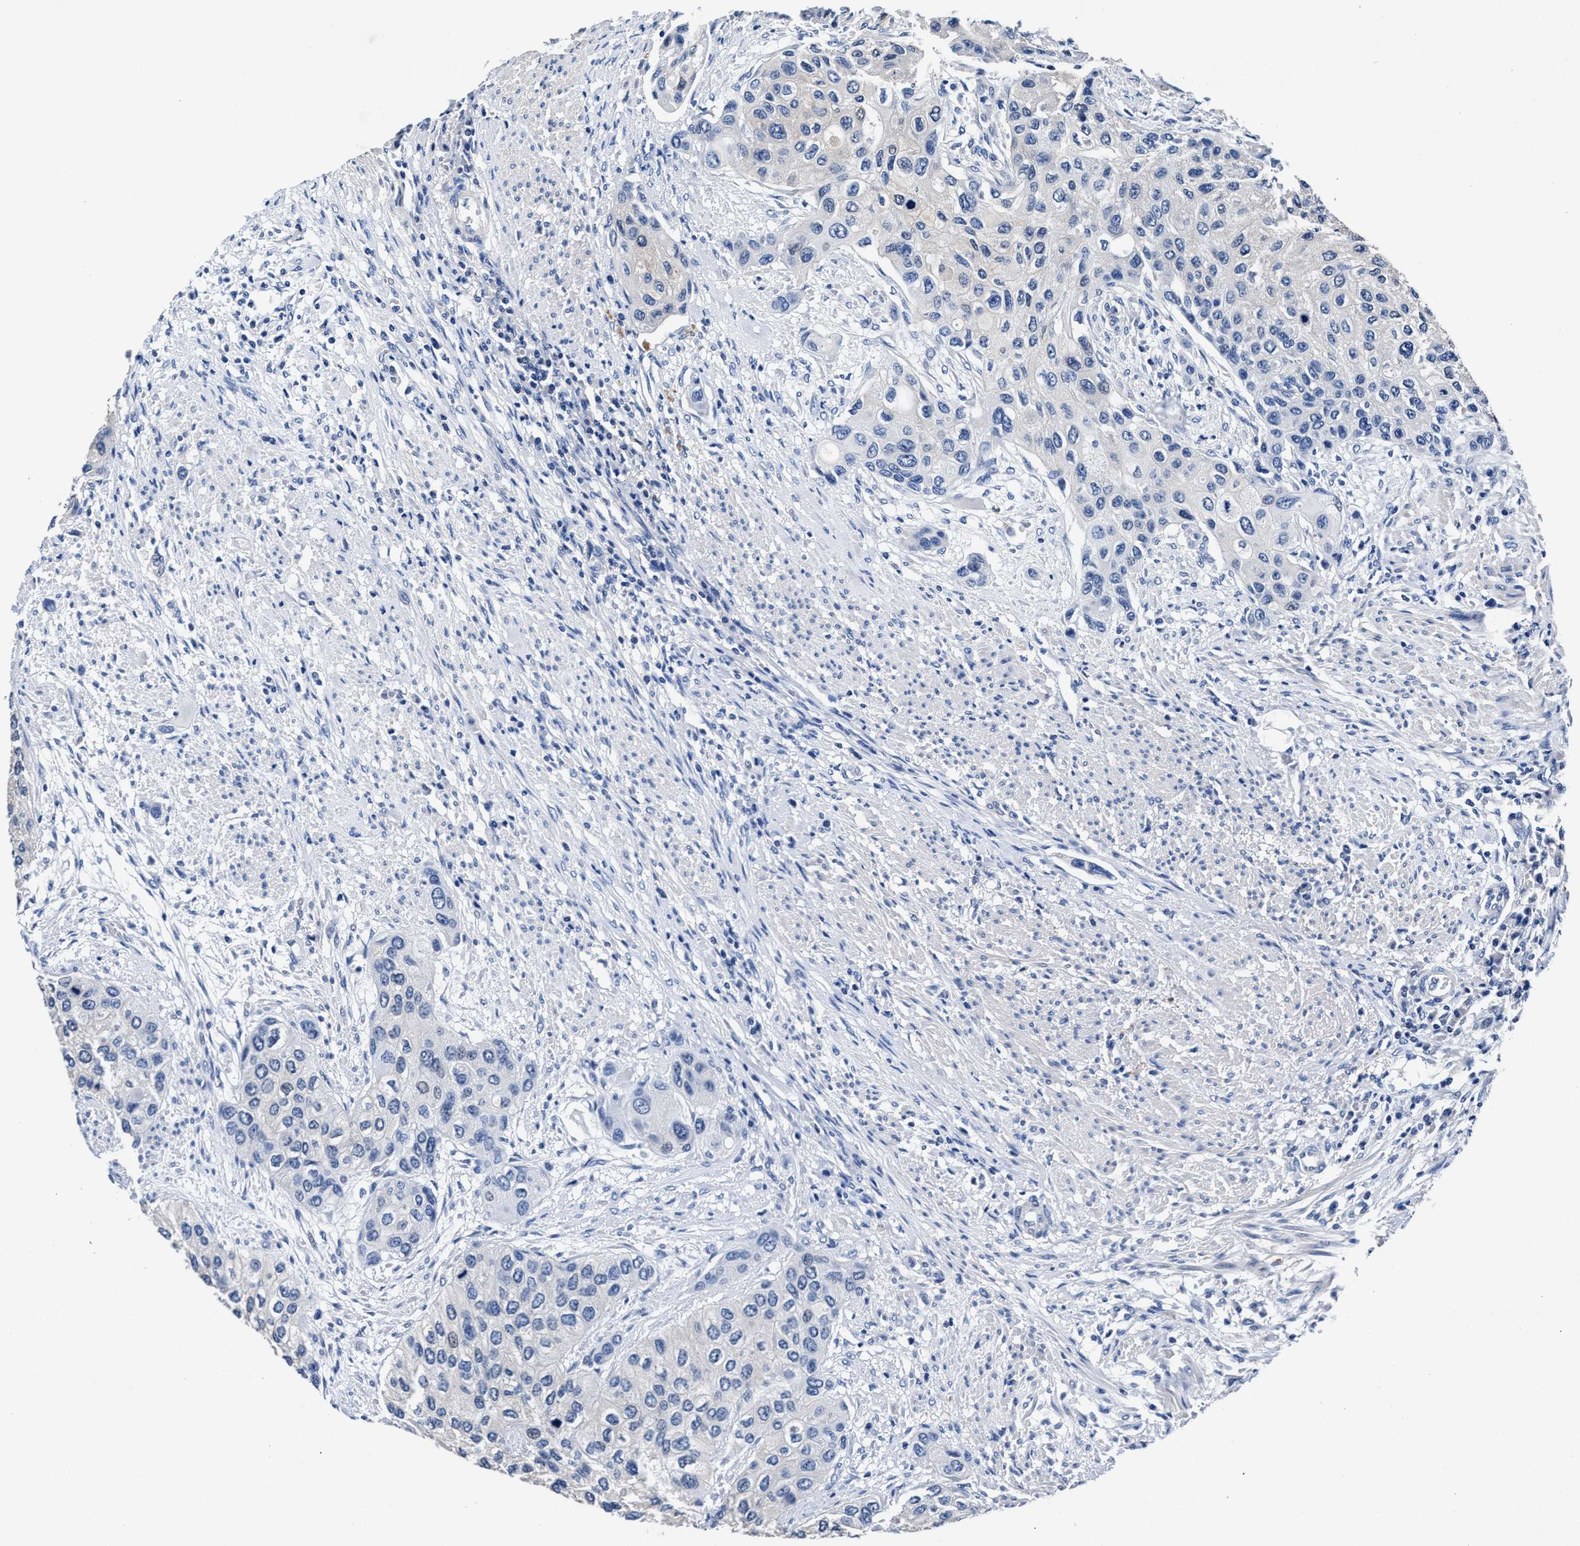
{"staining": {"intensity": "negative", "quantity": "none", "location": "none"}, "tissue": "urothelial cancer", "cell_type": "Tumor cells", "image_type": "cancer", "snomed": [{"axis": "morphology", "description": "Urothelial carcinoma, High grade"}, {"axis": "topography", "description": "Urinary bladder"}], "caption": "Human urothelial cancer stained for a protein using immunohistochemistry (IHC) displays no staining in tumor cells.", "gene": "GSTM1", "patient": {"sex": "female", "age": 56}}